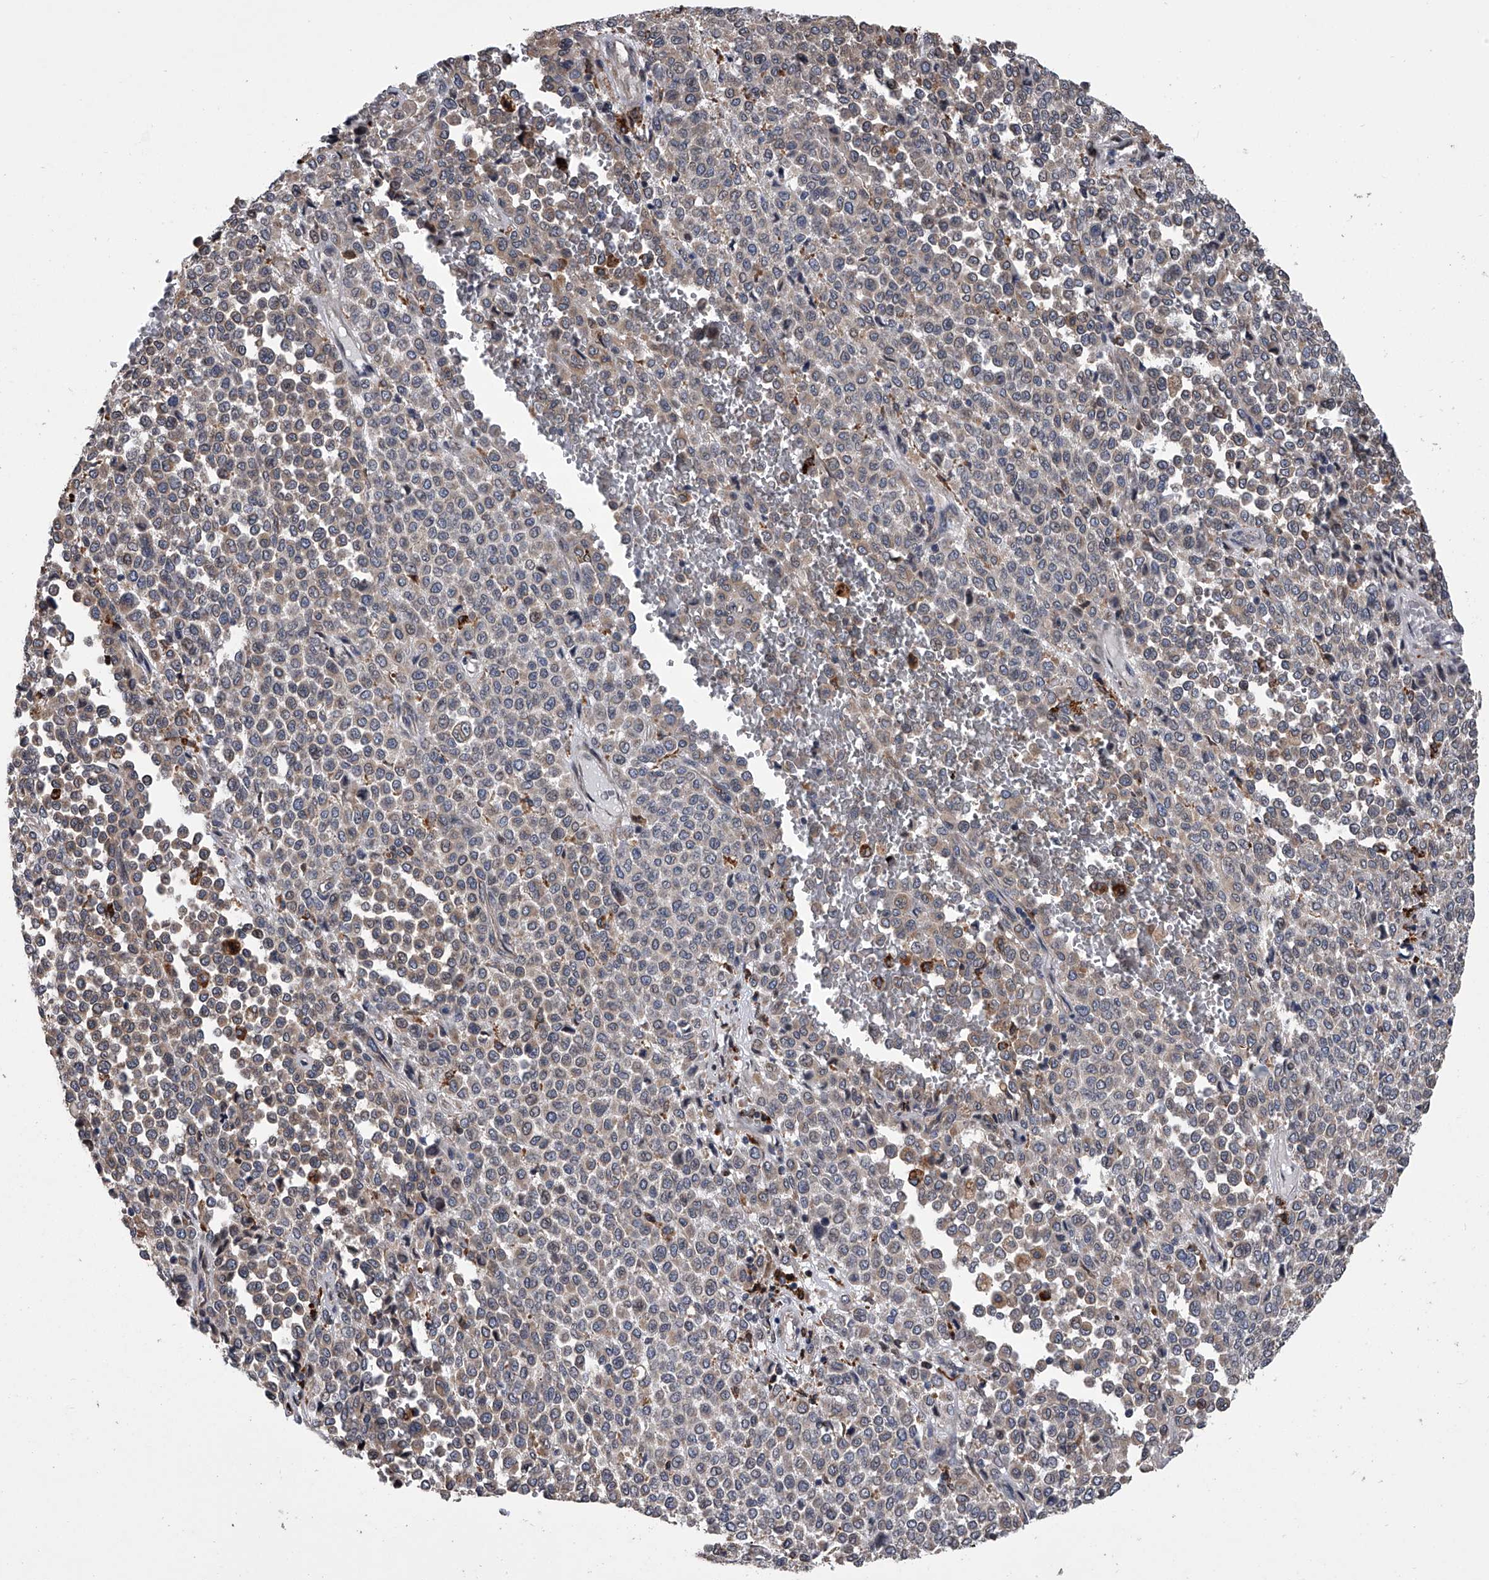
{"staining": {"intensity": "negative", "quantity": "none", "location": "none"}, "tissue": "melanoma", "cell_type": "Tumor cells", "image_type": "cancer", "snomed": [{"axis": "morphology", "description": "Malignant melanoma, Metastatic site"}, {"axis": "topography", "description": "Pancreas"}], "caption": "Protein analysis of malignant melanoma (metastatic site) exhibits no significant staining in tumor cells. (DAB (3,3'-diaminobenzidine) IHC visualized using brightfield microscopy, high magnification).", "gene": "TRIM8", "patient": {"sex": "female", "age": 30}}